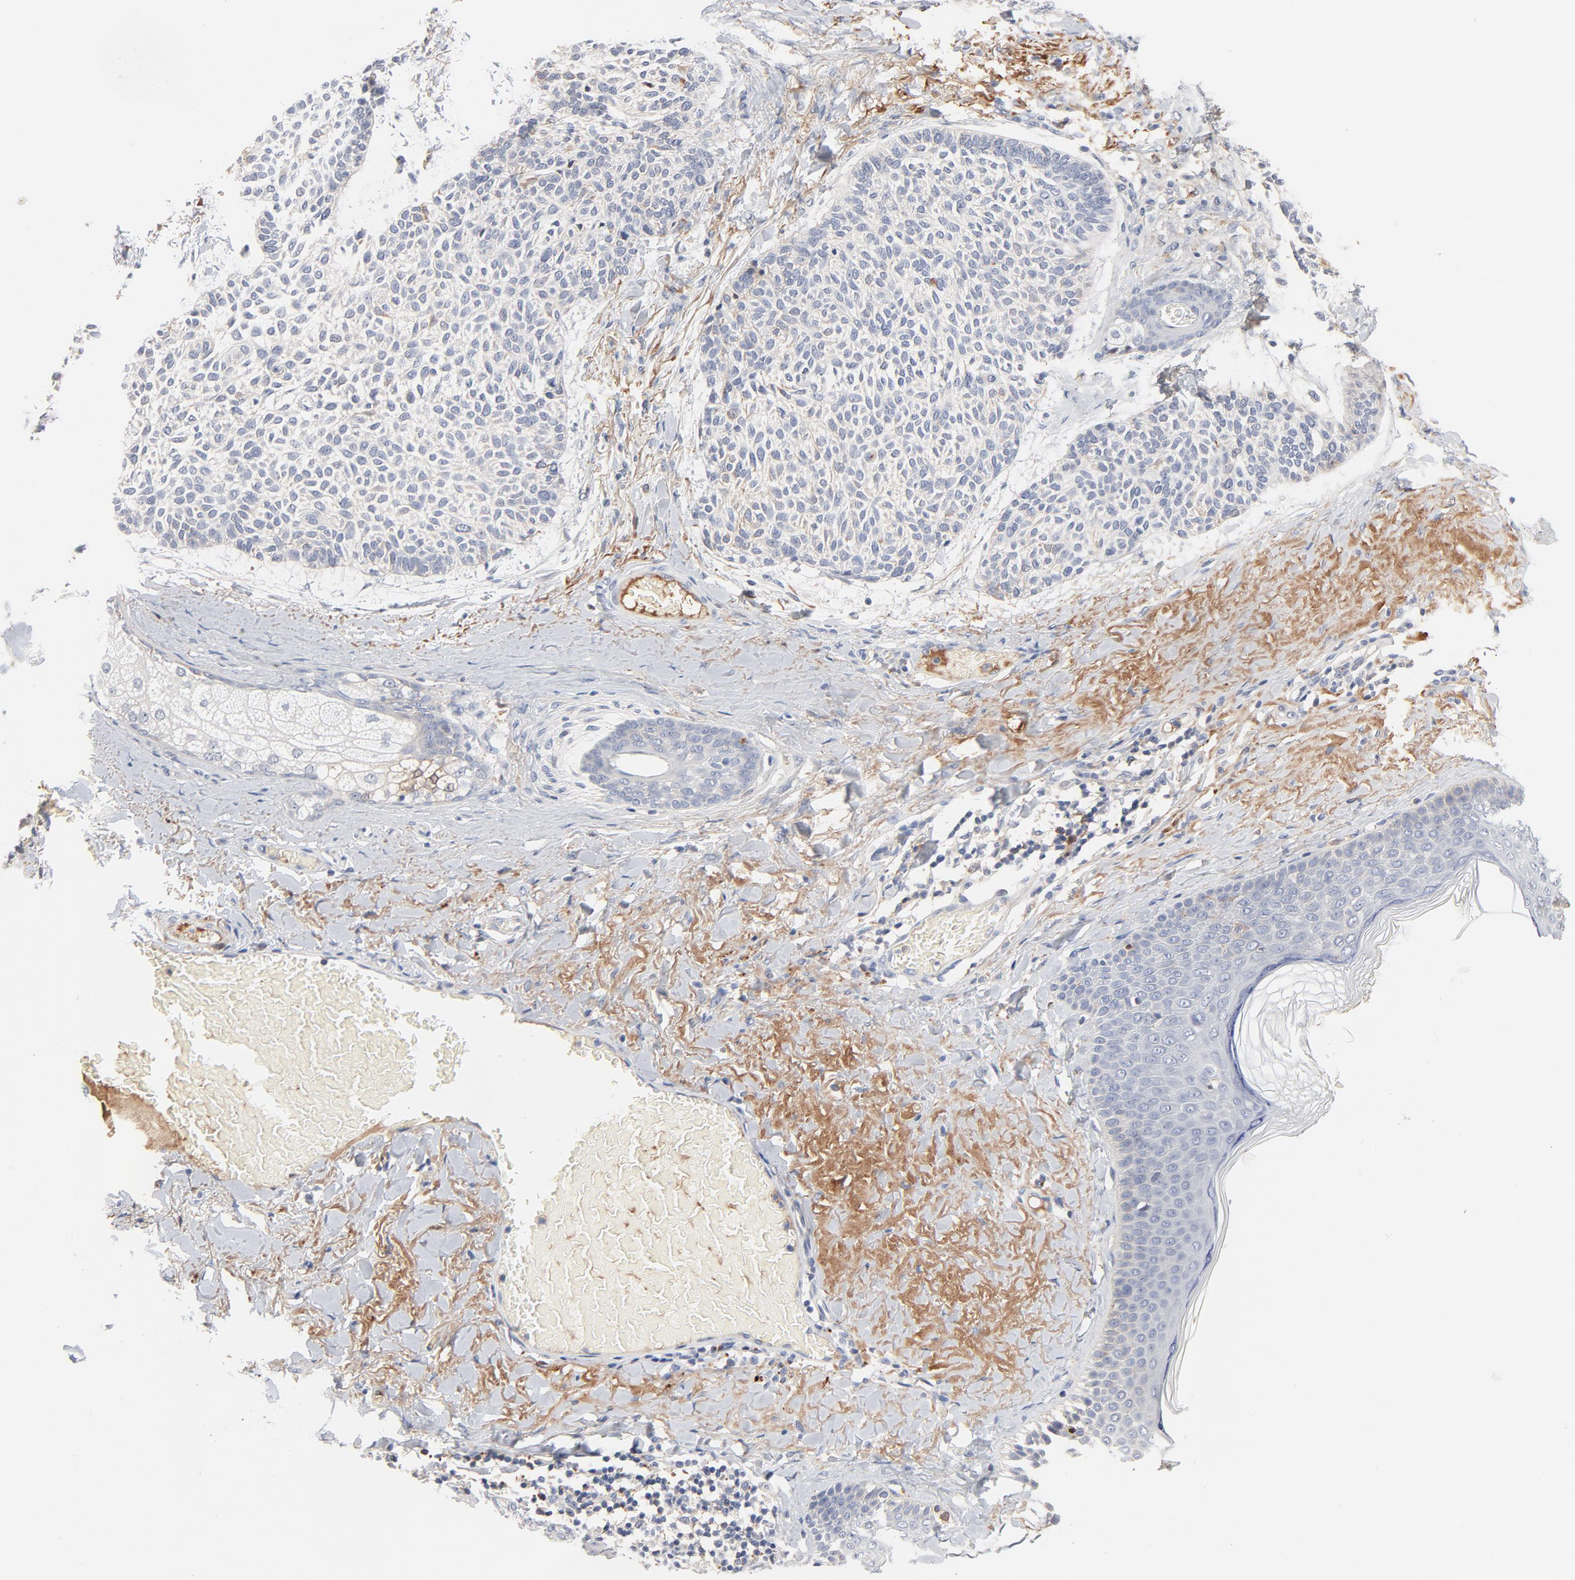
{"staining": {"intensity": "negative", "quantity": "none", "location": "none"}, "tissue": "skin cancer", "cell_type": "Tumor cells", "image_type": "cancer", "snomed": [{"axis": "morphology", "description": "Normal tissue, NOS"}, {"axis": "morphology", "description": "Basal cell carcinoma"}, {"axis": "topography", "description": "Skin"}], "caption": "This is a micrograph of immunohistochemistry staining of skin basal cell carcinoma, which shows no expression in tumor cells.", "gene": "SERPINA4", "patient": {"sex": "female", "age": 70}}